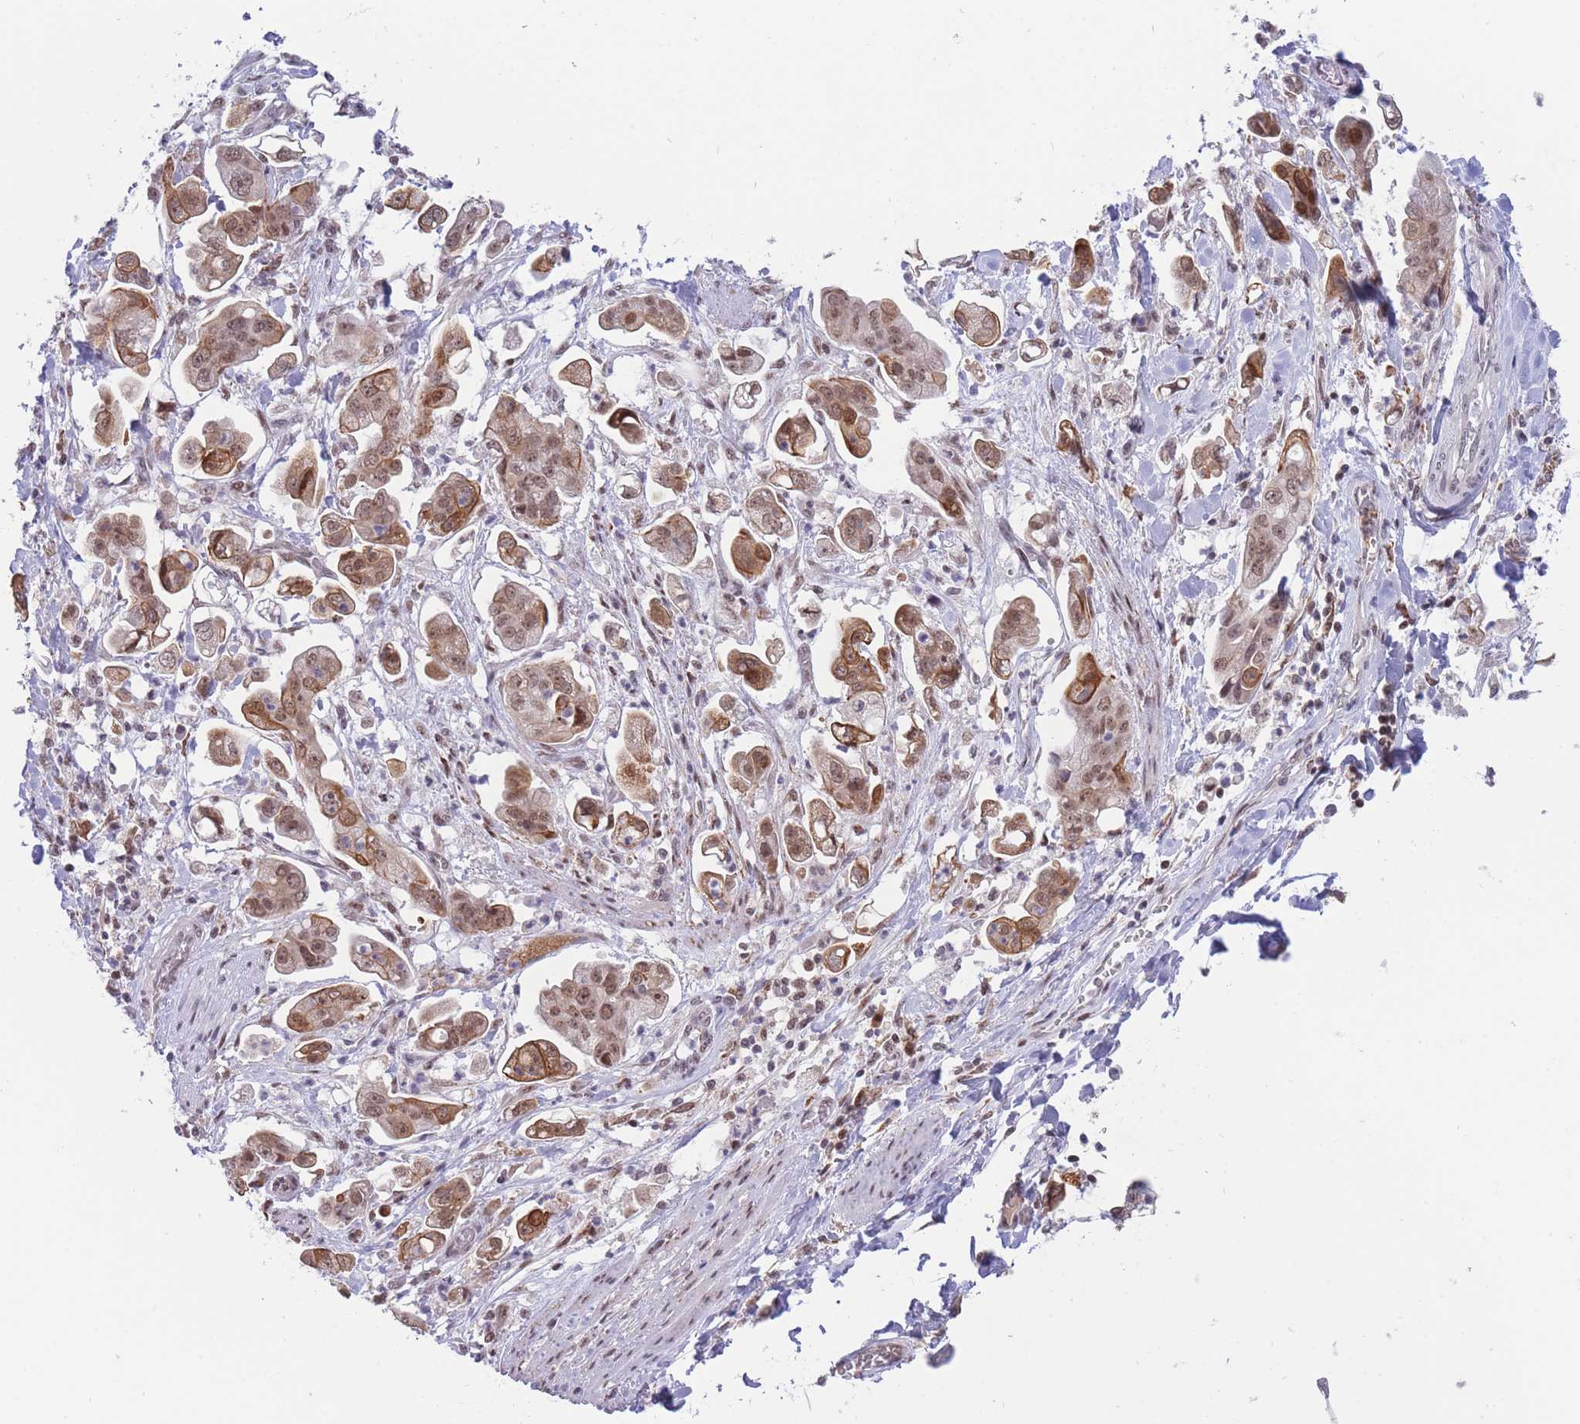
{"staining": {"intensity": "moderate", "quantity": ">75%", "location": "cytoplasmic/membranous,nuclear"}, "tissue": "stomach cancer", "cell_type": "Tumor cells", "image_type": "cancer", "snomed": [{"axis": "morphology", "description": "Adenocarcinoma, NOS"}, {"axis": "topography", "description": "Stomach"}], "caption": "This histopathology image exhibits immunohistochemistry staining of stomach cancer (adenocarcinoma), with medium moderate cytoplasmic/membranous and nuclear expression in about >75% of tumor cells.", "gene": "TARBP2", "patient": {"sex": "male", "age": 62}}